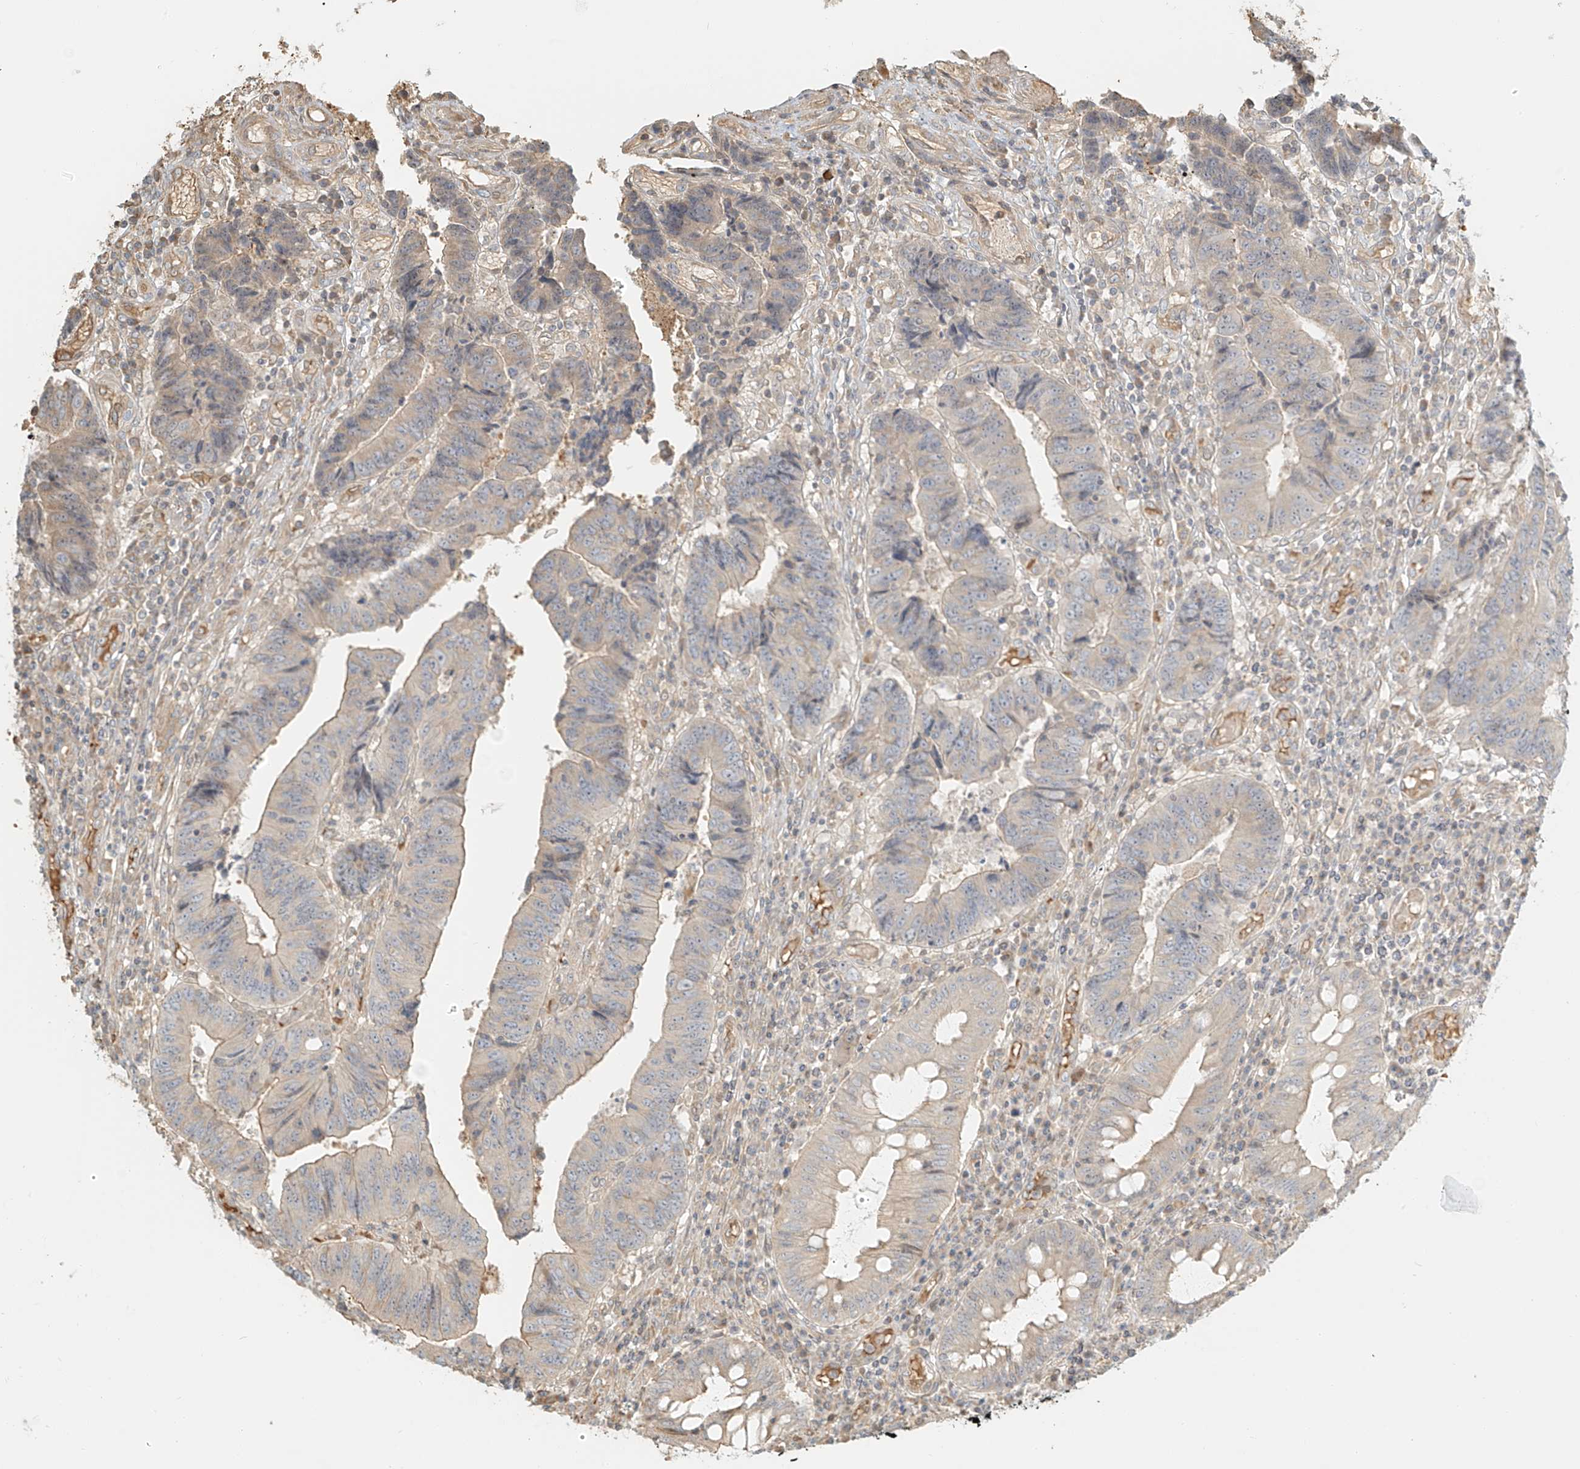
{"staining": {"intensity": "weak", "quantity": "<25%", "location": "cytoplasmic/membranous"}, "tissue": "colorectal cancer", "cell_type": "Tumor cells", "image_type": "cancer", "snomed": [{"axis": "morphology", "description": "Adenocarcinoma, NOS"}, {"axis": "topography", "description": "Rectum"}], "caption": "Micrograph shows no protein expression in tumor cells of colorectal adenocarcinoma tissue. (DAB immunohistochemistry (IHC) visualized using brightfield microscopy, high magnification).", "gene": "UPK1B", "patient": {"sex": "male", "age": 84}}